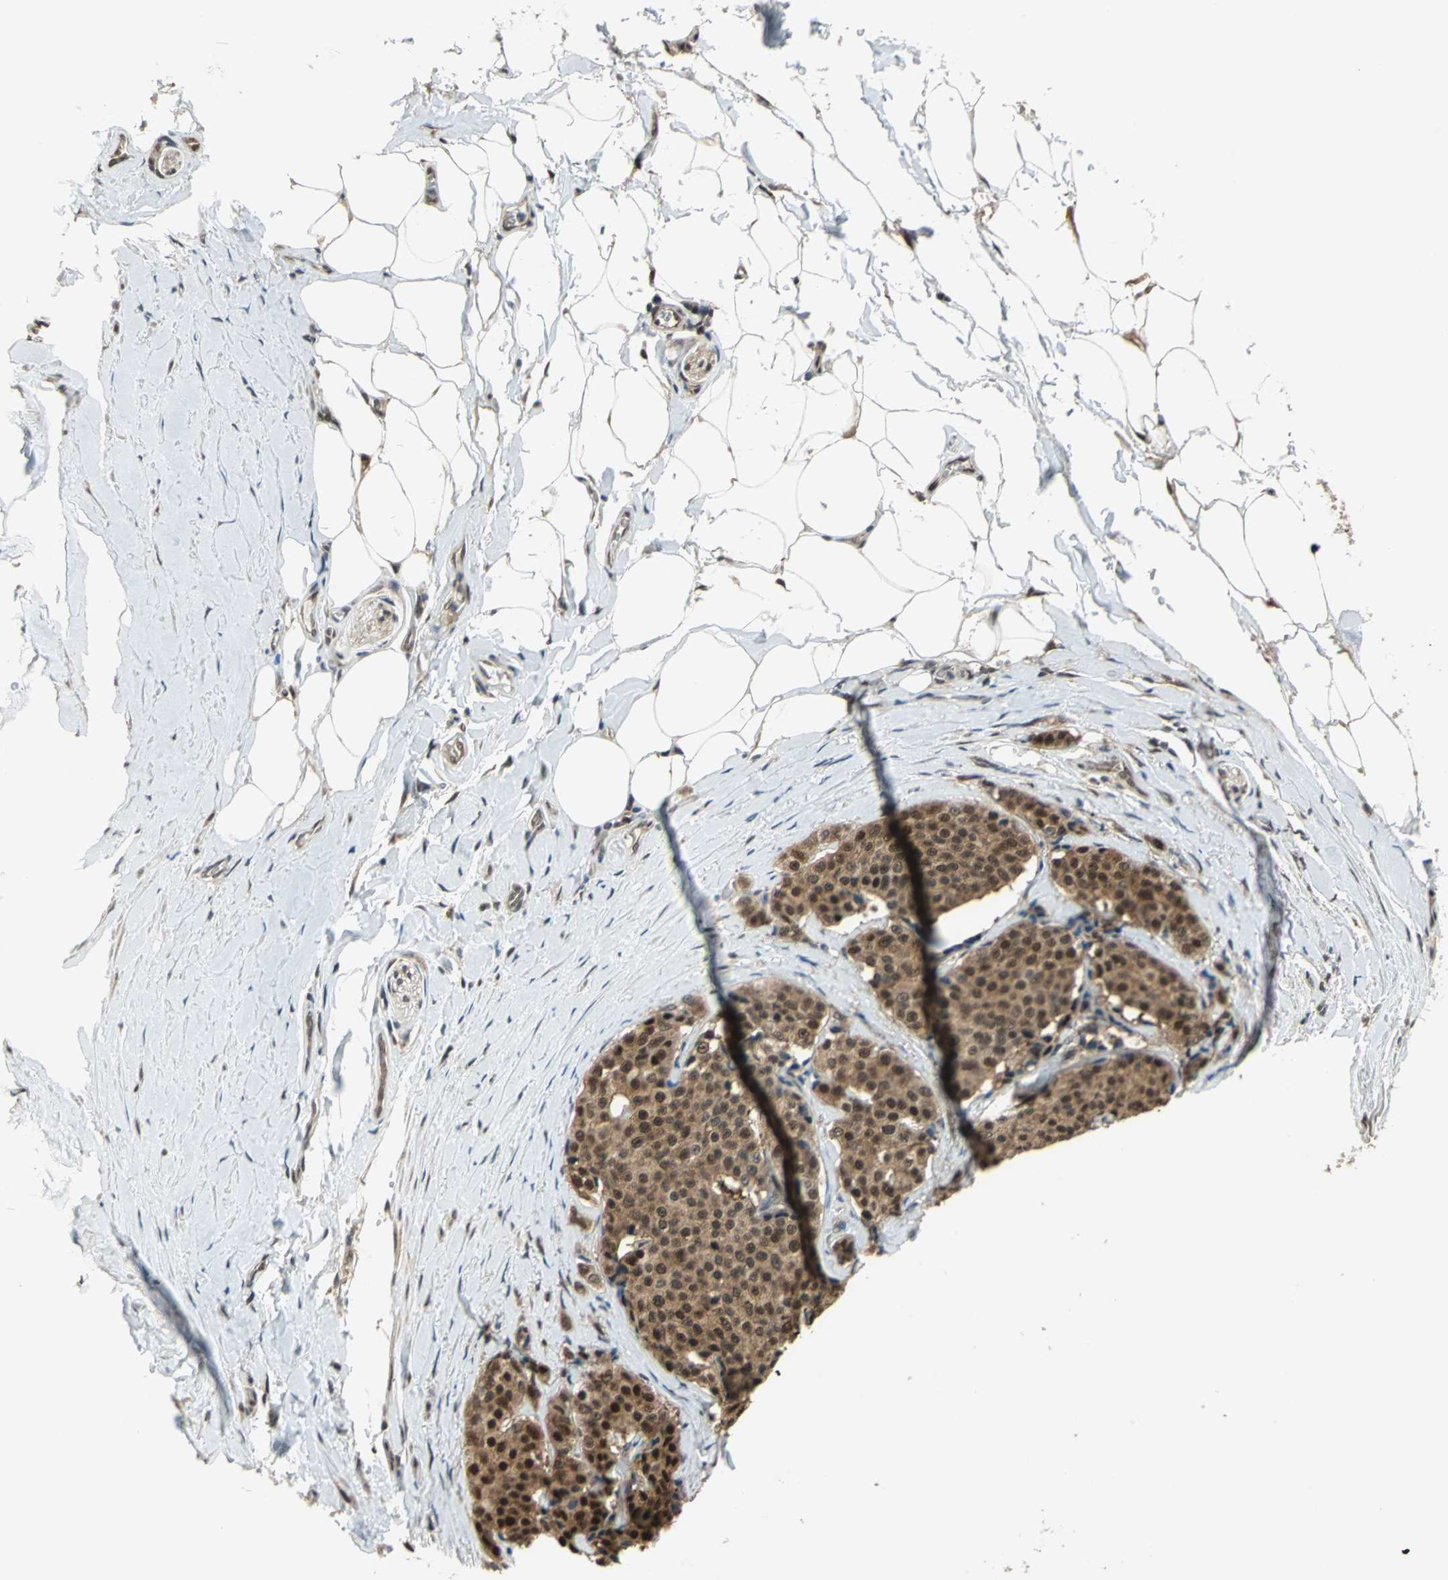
{"staining": {"intensity": "moderate", "quantity": ">75%", "location": "cytoplasmic/membranous,nuclear"}, "tissue": "carcinoid", "cell_type": "Tumor cells", "image_type": "cancer", "snomed": [{"axis": "morphology", "description": "Carcinoid, malignant, NOS"}, {"axis": "topography", "description": "Colon"}], "caption": "Immunohistochemical staining of human carcinoid (malignant) exhibits medium levels of moderate cytoplasmic/membranous and nuclear expression in about >75% of tumor cells.", "gene": "COPS5", "patient": {"sex": "female", "age": 61}}